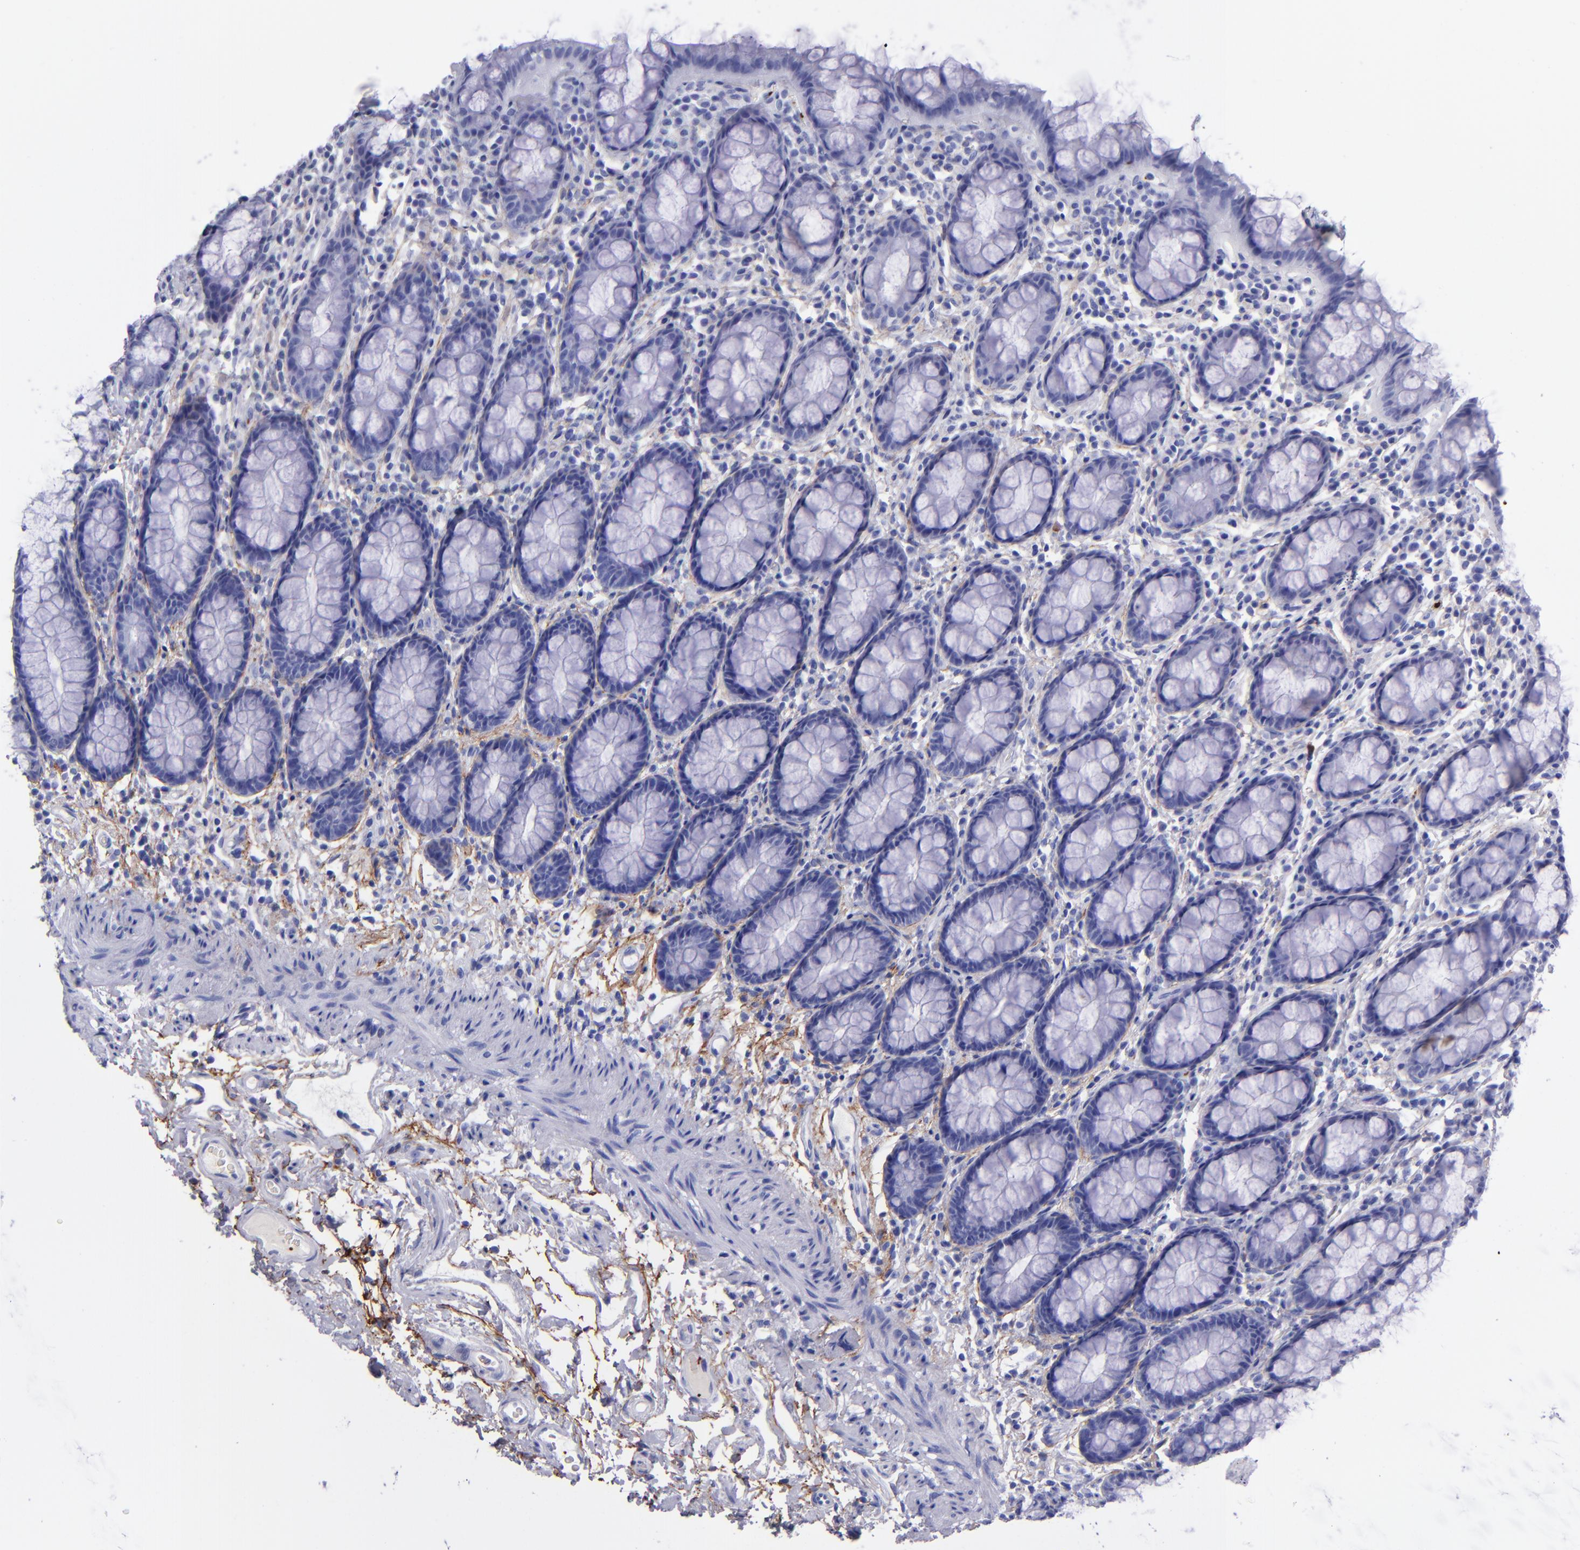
{"staining": {"intensity": "negative", "quantity": "none", "location": "none"}, "tissue": "rectum", "cell_type": "Glandular cells", "image_type": "normal", "snomed": [{"axis": "morphology", "description": "Normal tissue, NOS"}, {"axis": "topography", "description": "Rectum"}], "caption": "An IHC histopathology image of normal rectum is shown. There is no staining in glandular cells of rectum. (Brightfield microscopy of DAB (3,3'-diaminobenzidine) immunohistochemistry at high magnification).", "gene": "EFCAB13", "patient": {"sex": "male", "age": 92}}